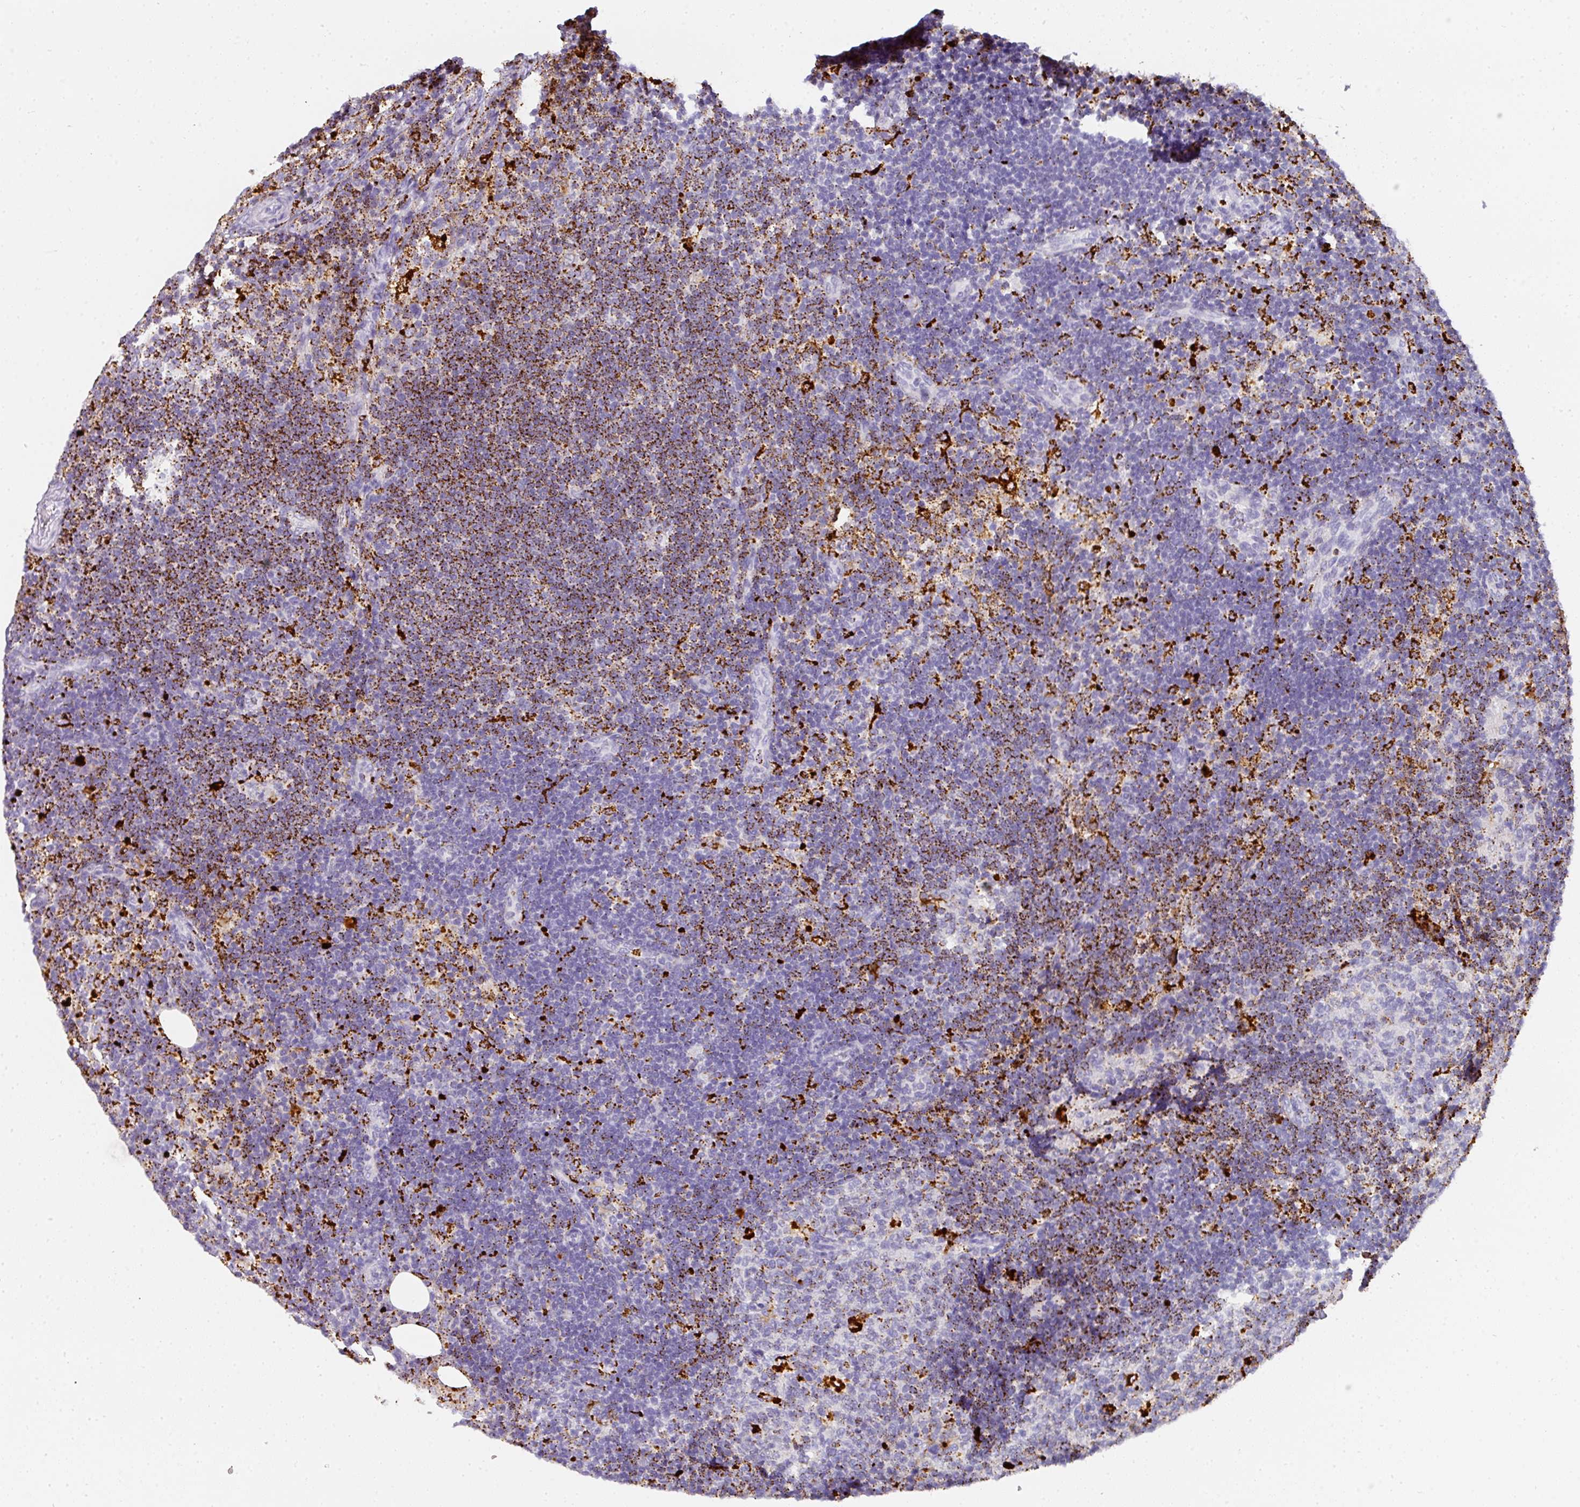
{"staining": {"intensity": "moderate", "quantity": "<25%", "location": "cytoplasmic/membranous"}, "tissue": "lymph node", "cell_type": "Germinal center cells", "image_type": "normal", "snomed": [{"axis": "morphology", "description": "Normal tissue, NOS"}, {"axis": "topography", "description": "Lymph node"}], "caption": "Moderate cytoplasmic/membranous positivity is identified in about <25% of germinal center cells in benign lymph node.", "gene": "MMACHC", "patient": {"sex": "female", "age": 31}}